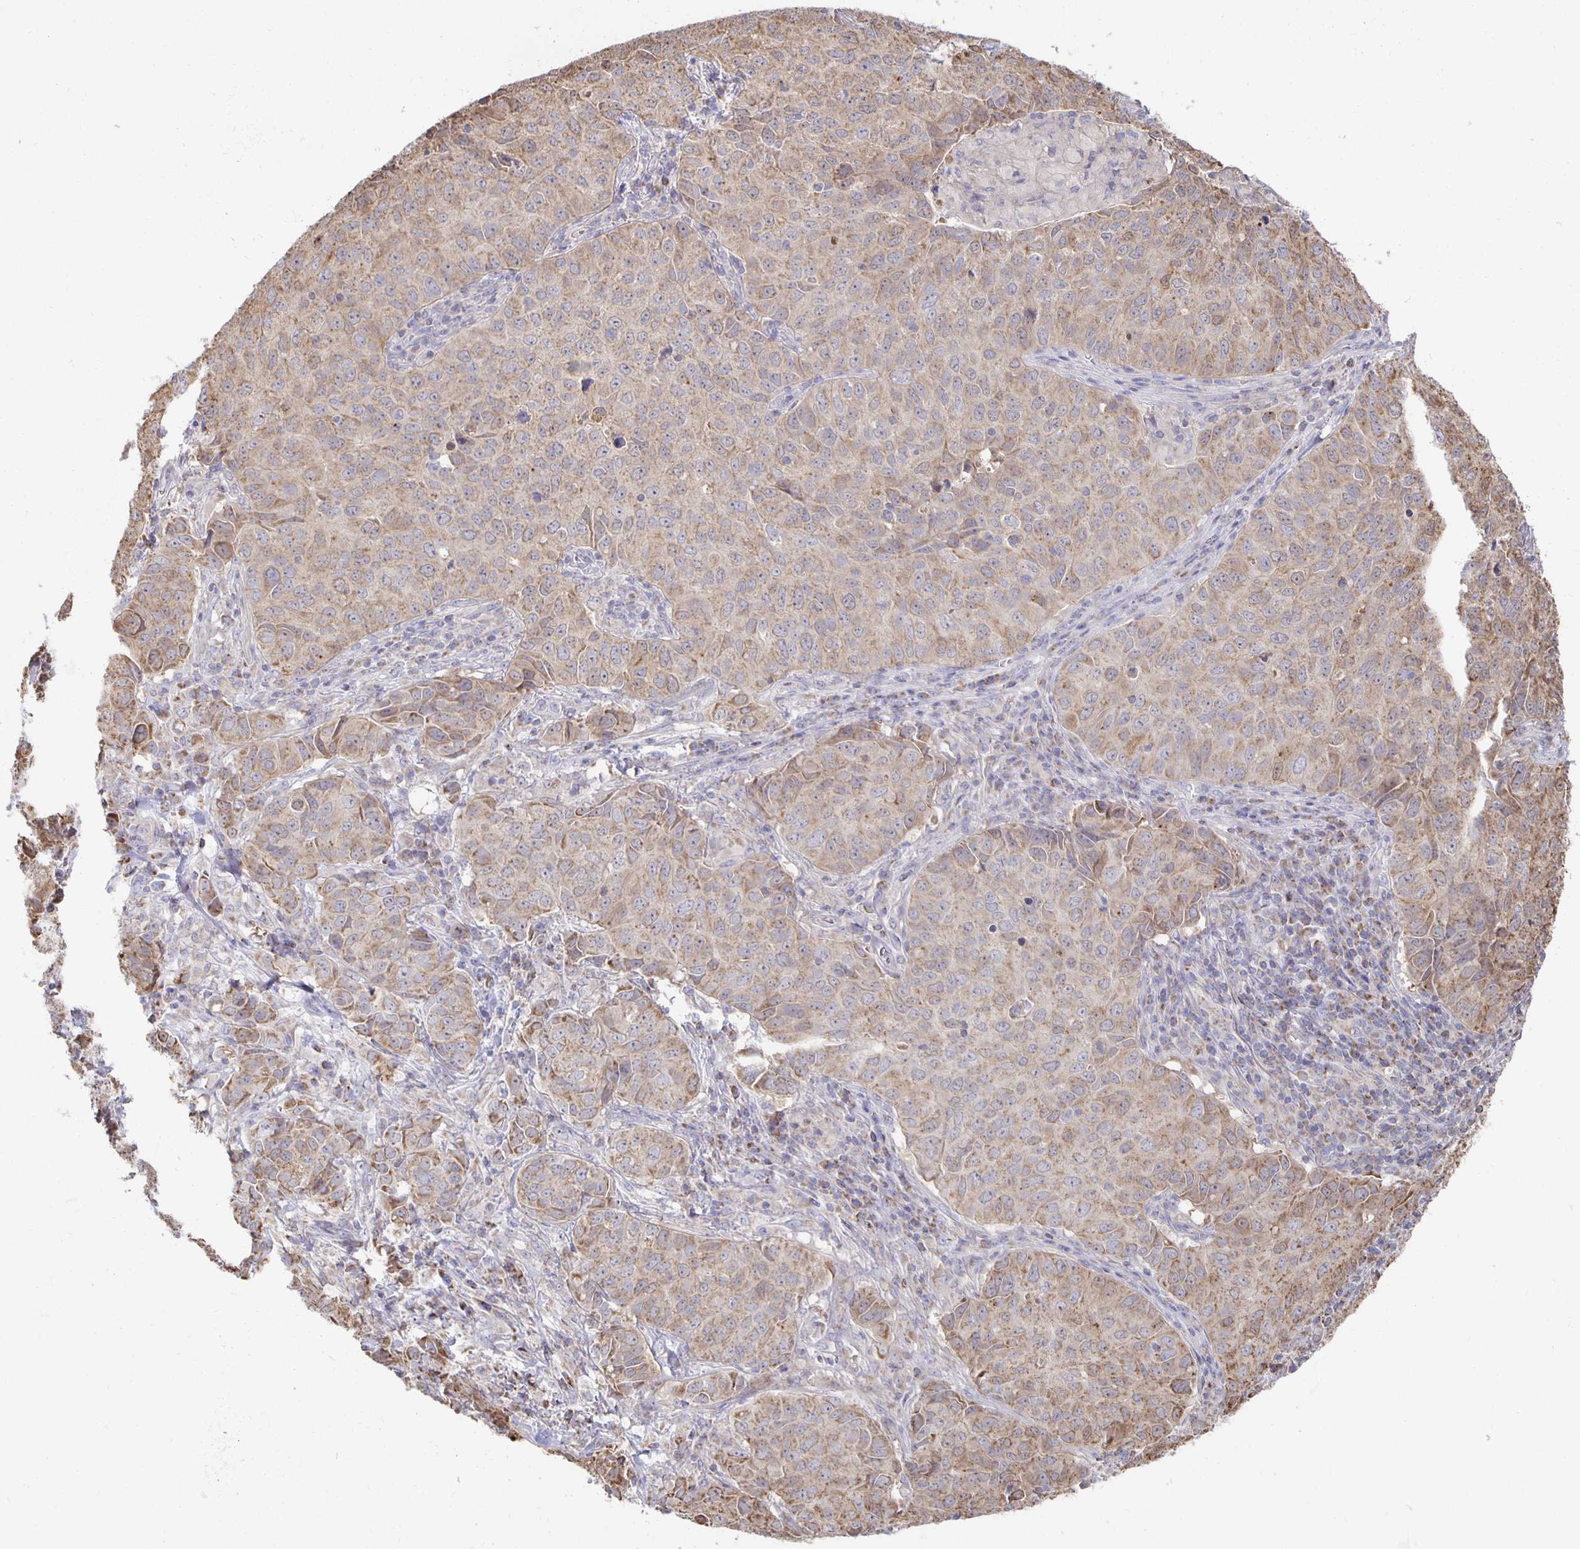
{"staining": {"intensity": "weak", "quantity": "25%-75%", "location": "cytoplasmic/membranous"}, "tissue": "lung cancer", "cell_type": "Tumor cells", "image_type": "cancer", "snomed": [{"axis": "morphology", "description": "Adenocarcinoma, NOS"}, {"axis": "topography", "description": "Lung"}], "caption": "Brown immunohistochemical staining in human lung cancer exhibits weak cytoplasmic/membranous positivity in approximately 25%-75% of tumor cells. The staining was performed using DAB (3,3'-diaminobenzidine), with brown indicating positive protein expression. Nuclei are stained blue with hematoxylin.", "gene": "NKX2-8", "patient": {"sex": "female", "age": 50}}